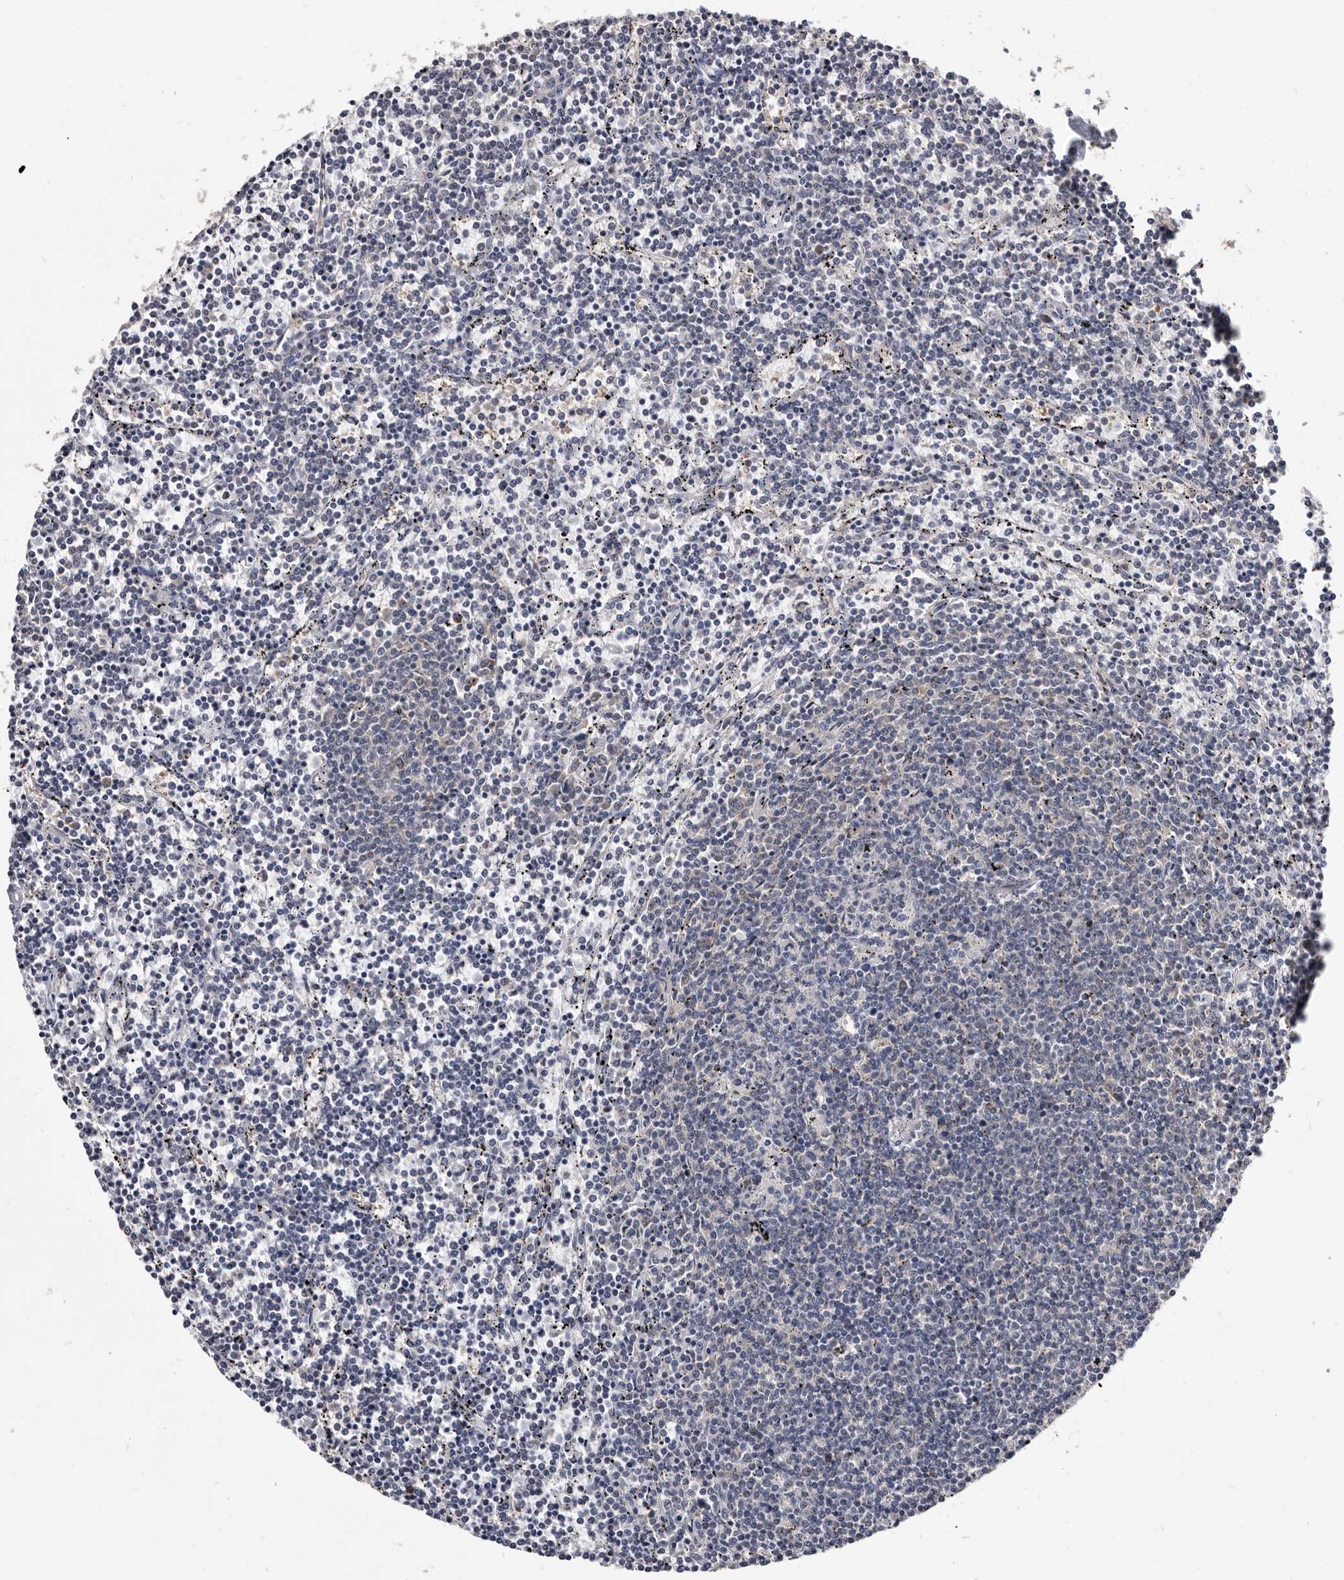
{"staining": {"intensity": "negative", "quantity": "none", "location": "none"}, "tissue": "lymphoma", "cell_type": "Tumor cells", "image_type": "cancer", "snomed": [{"axis": "morphology", "description": "Malignant lymphoma, non-Hodgkin's type, Low grade"}, {"axis": "topography", "description": "Spleen"}], "caption": "Immunohistochemistry micrograph of neoplastic tissue: lymphoma stained with DAB (3,3'-diaminobenzidine) demonstrates no significant protein expression in tumor cells. The staining was performed using DAB to visualize the protein expression in brown, while the nuclei were stained in blue with hematoxylin (Magnification: 20x).", "gene": "ABCF2", "patient": {"sex": "female", "age": 50}}